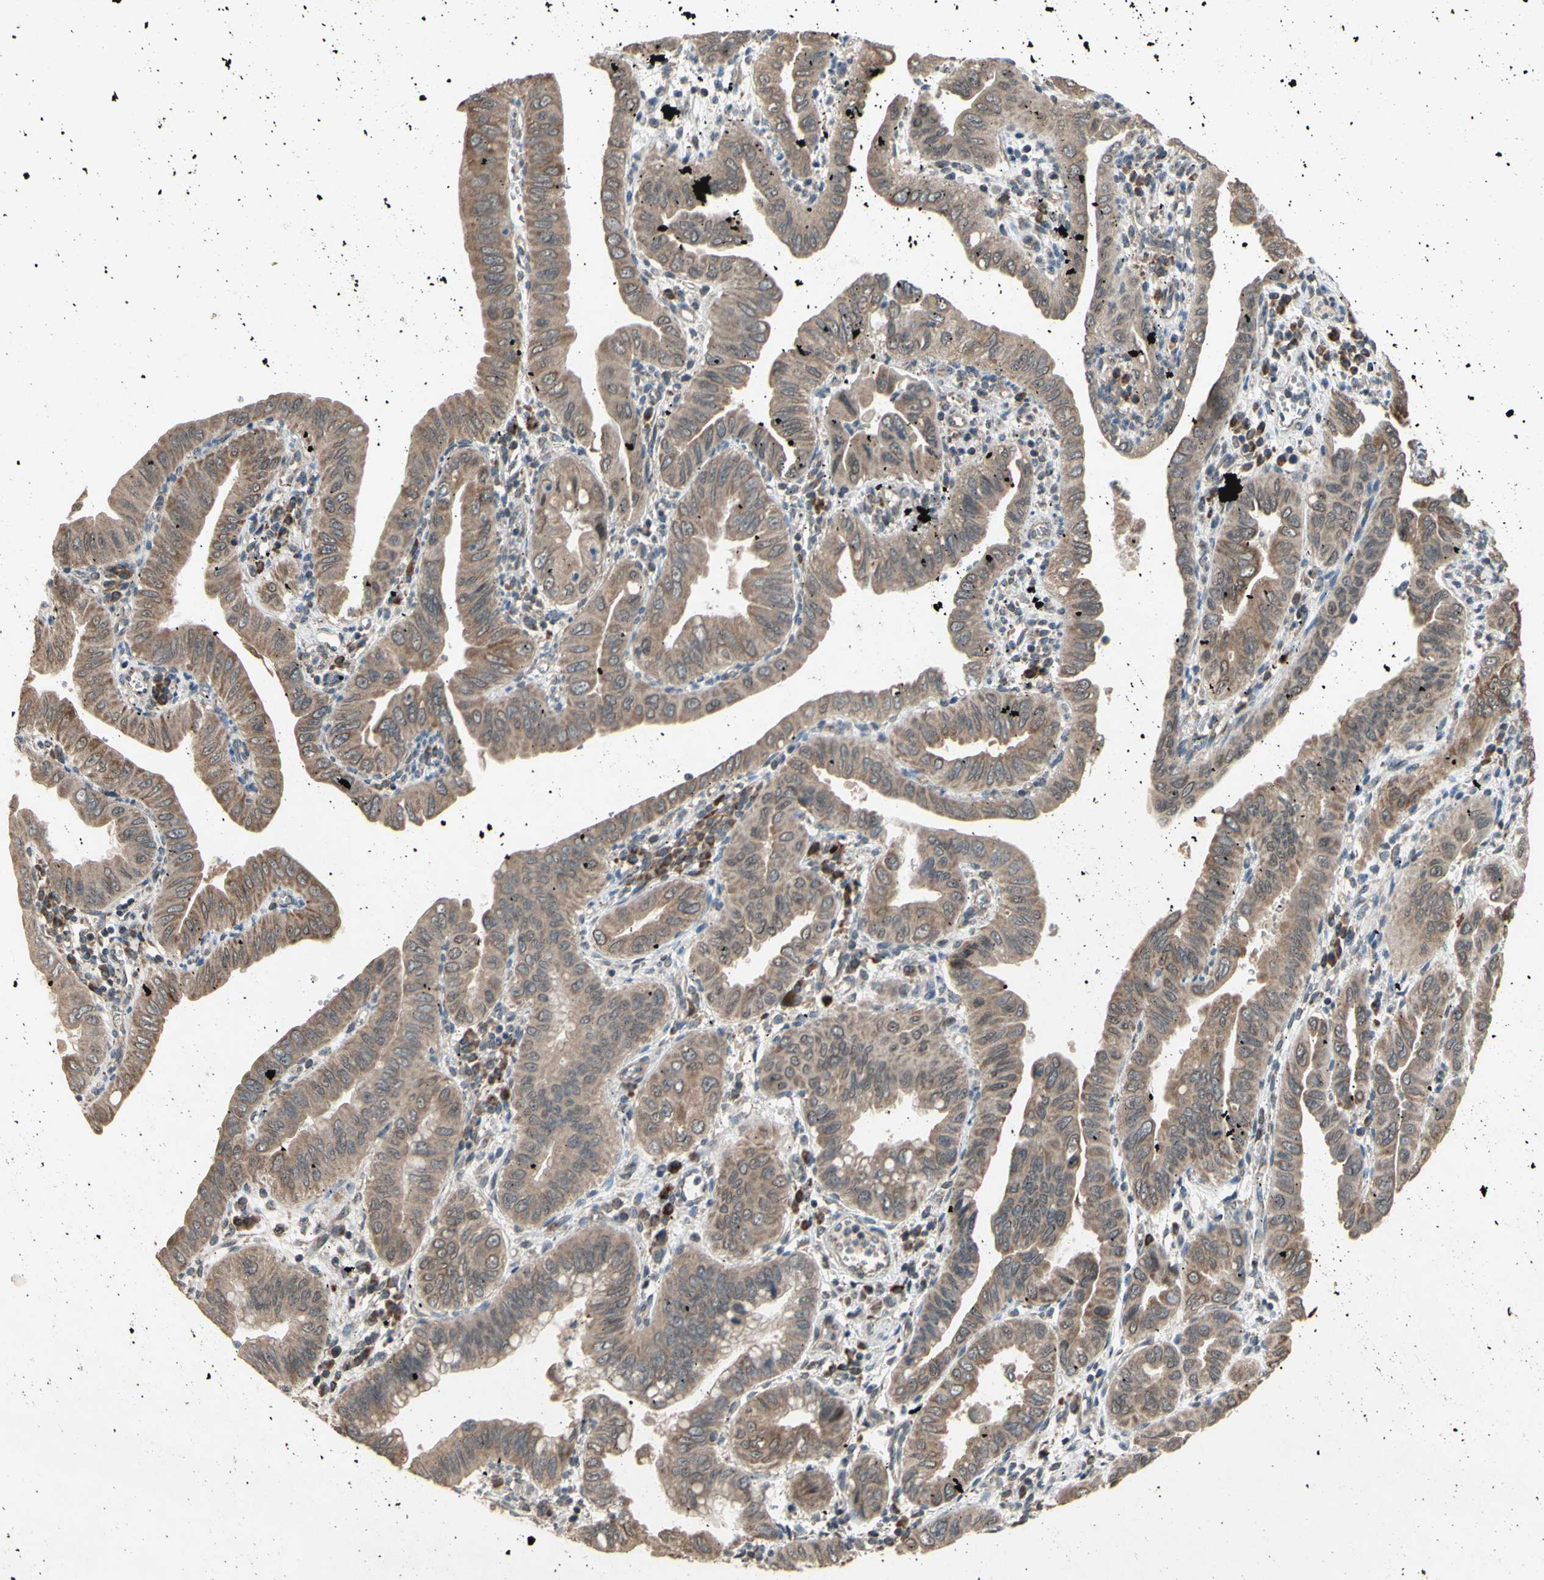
{"staining": {"intensity": "moderate", "quantity": ">75%", "location": "cytoplasmic/membranous"}, "tissue": "pancreatic cancer", "cell_type": "Tumor cells", "image_type": "cancer", "snomed": [{"axis": "morphology", "description": "Normal tissue, NOS"}, {"axis": "topography", "description": "Lymph node"}], "caption": "Protein staining of pancreatic cancer tissue reveals moderate cytoplasmic/membranous staining in approximately >75% of tumor cells.", "gene": "CD164", "patient": {"sex": "male", "age": 50}}